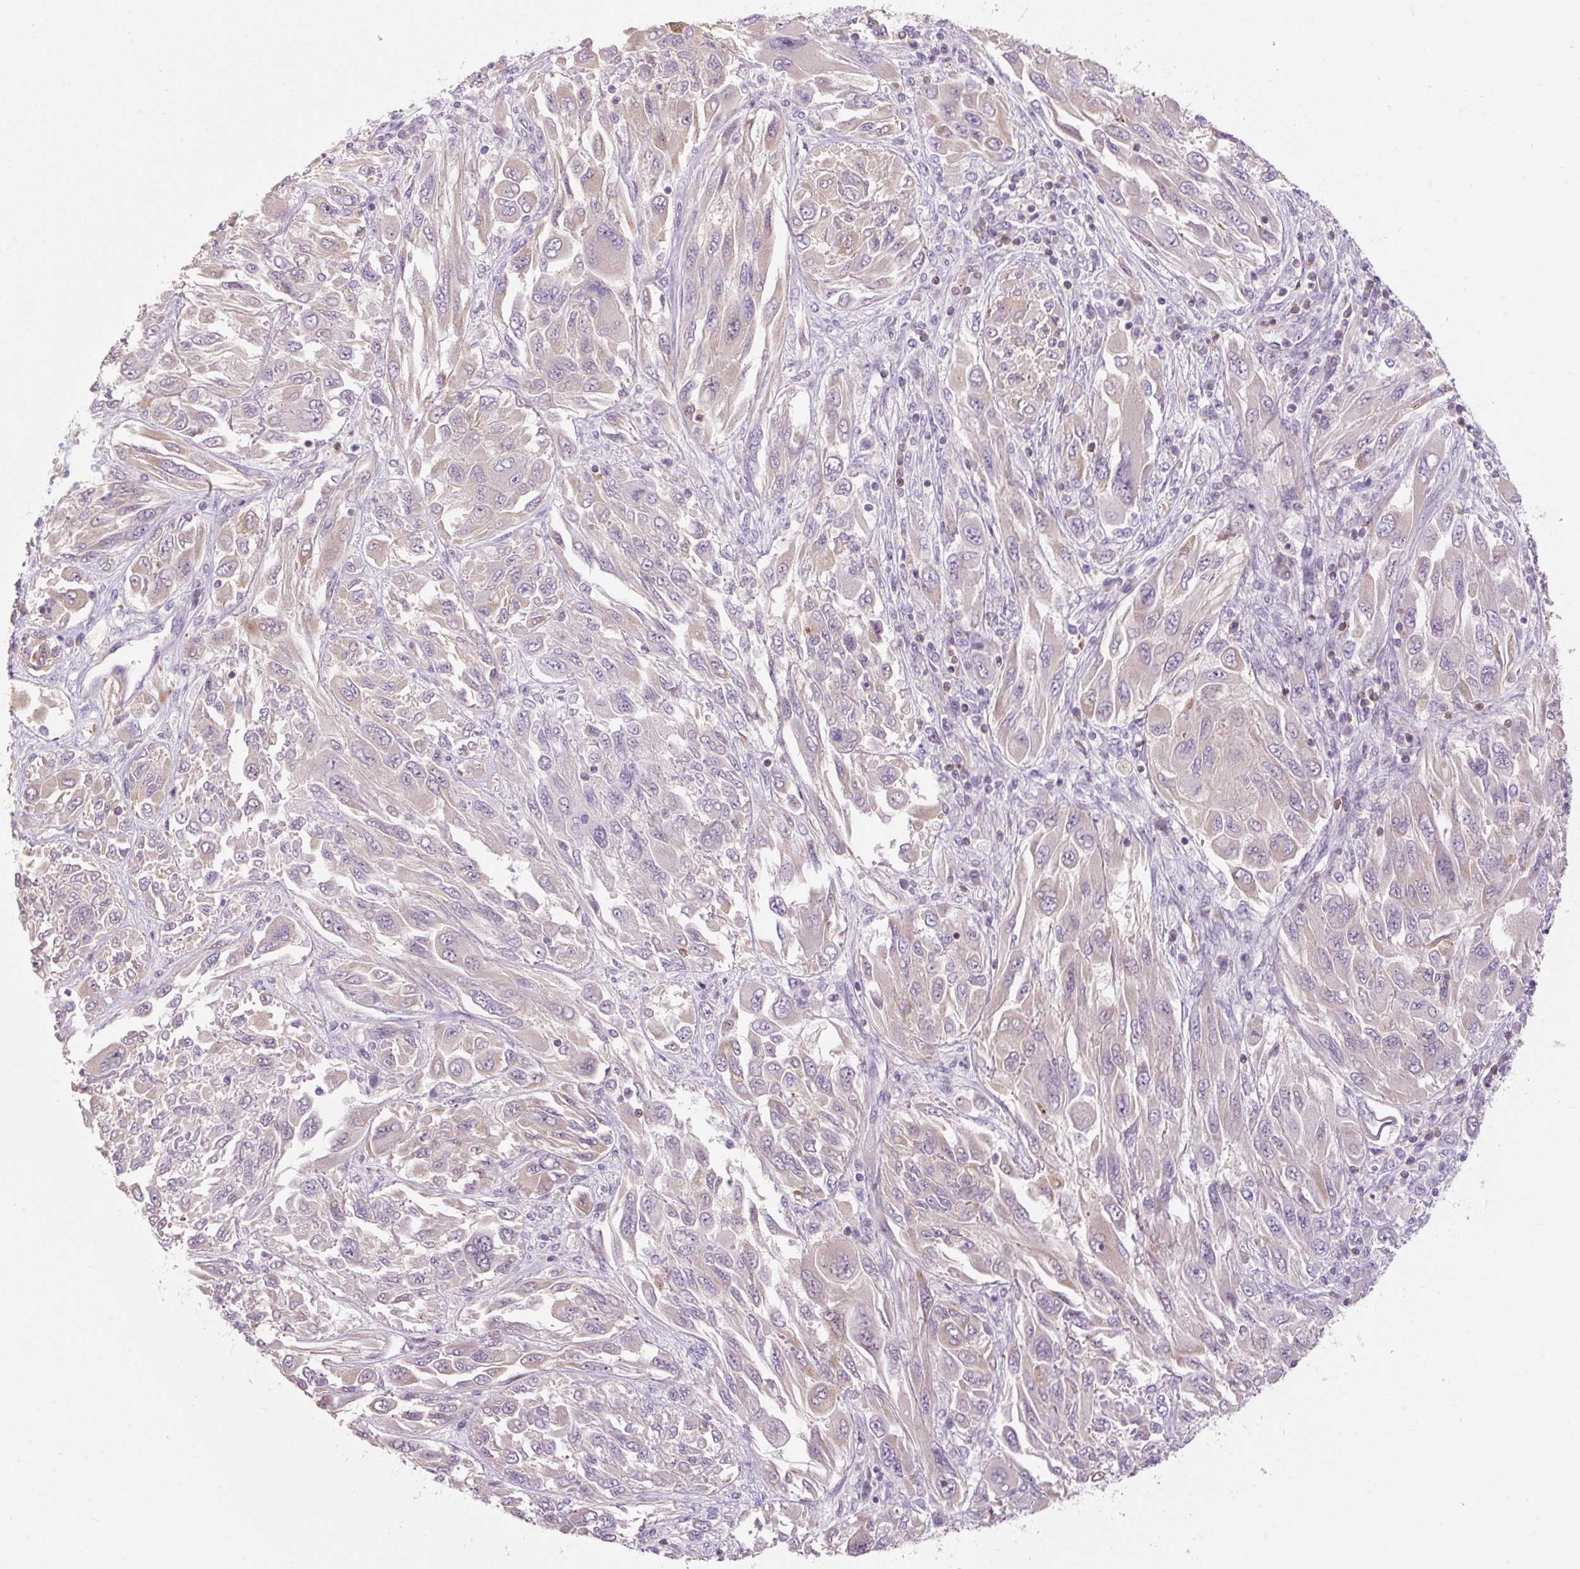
{"staining": {"intensity": "negative", "quantity": "none", "location": "none"}, "tissue": "melanoma", "cell_type": "Tumor cells", "image_type": "cancer", "snomed": [{"axis": "morphology", "description": "Malignant melanoma, NOS"}, {"axis": "topography", "description": "Skin"}], "caption": "There is no significant staining in tumor cells of melanoma. (DAB (3,3'-diaminobenzidine) IHC with hematoxylin counter stain).", "gene": "TIGD2", "patient": {"sex": "female", "age": 91}}